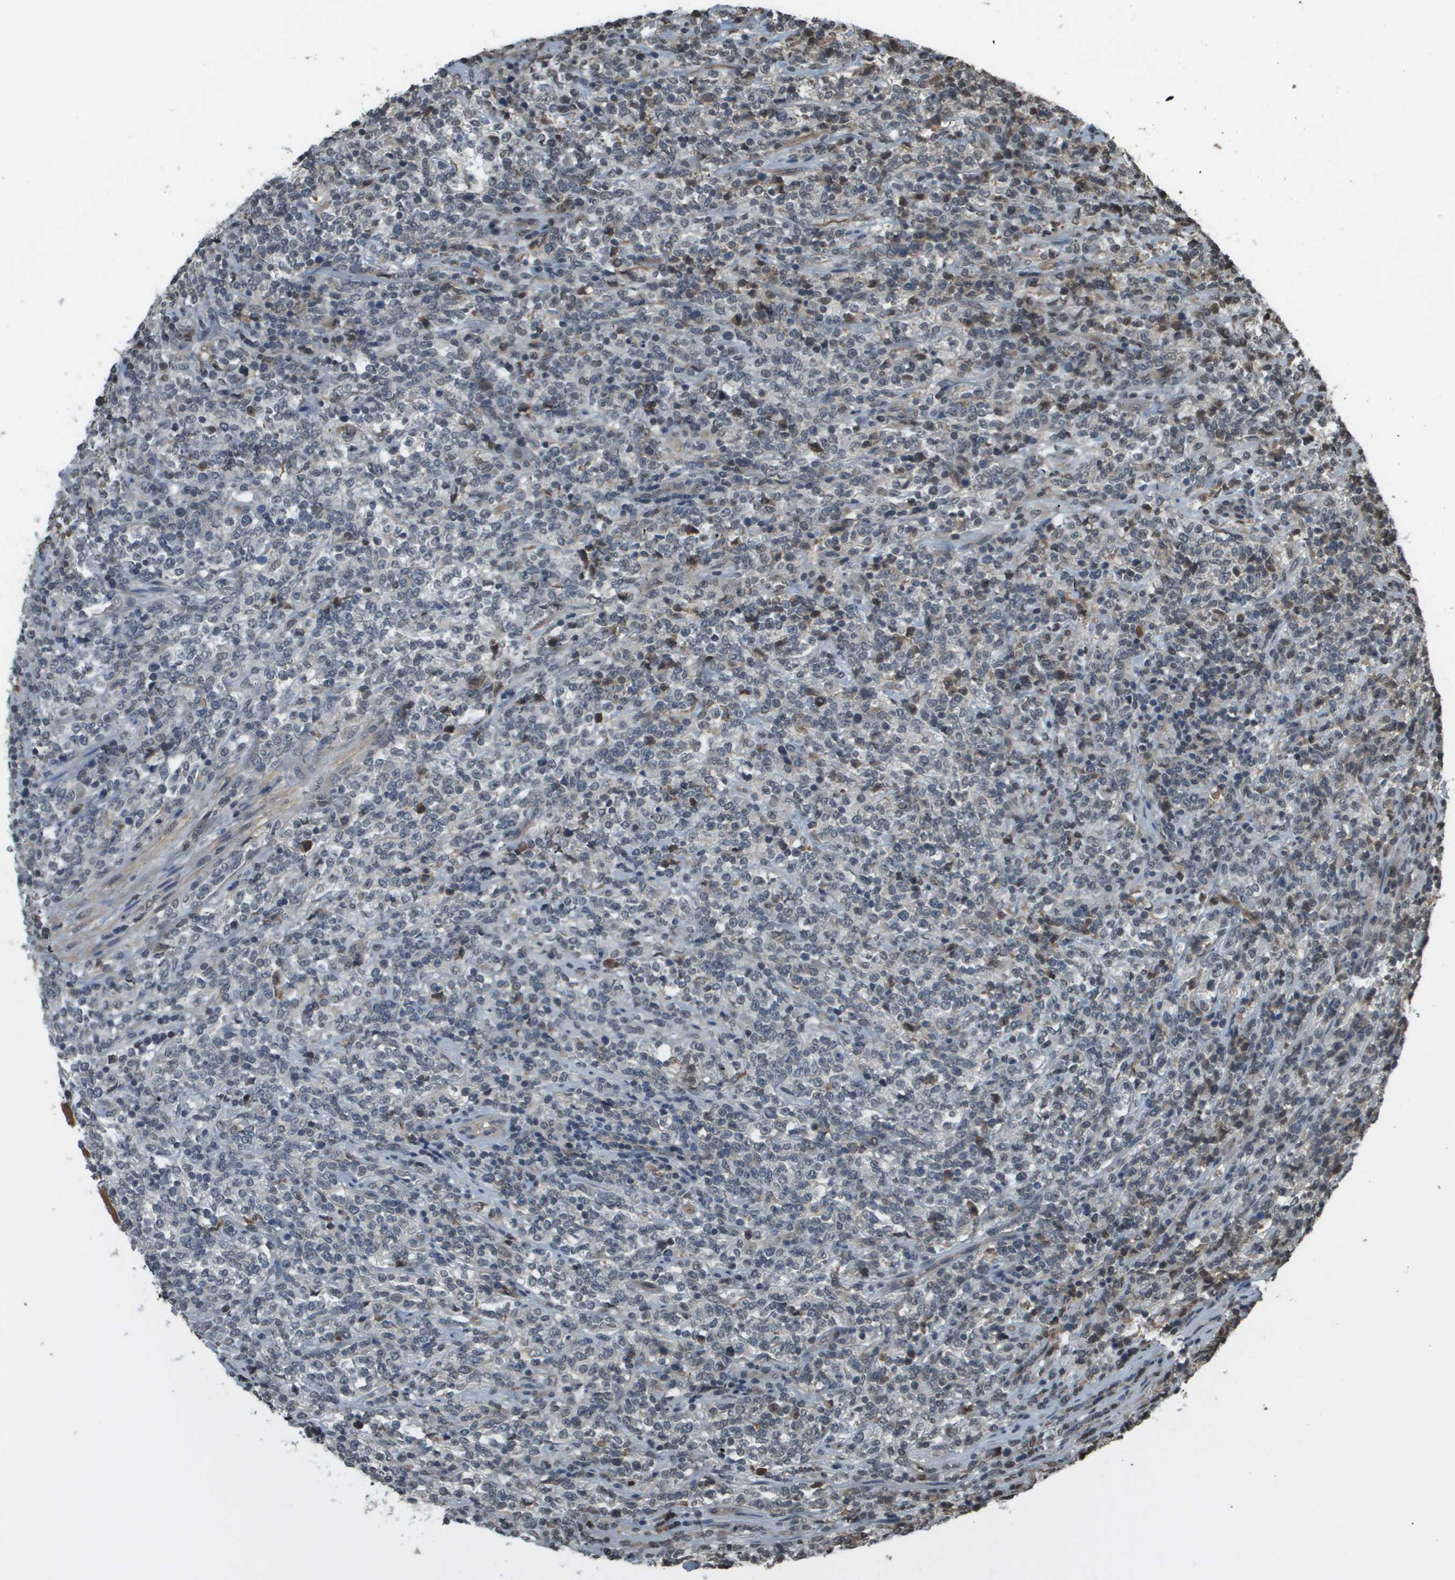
{"staining": {"intensity": "negative", "quantity": "none", "location": "none"}, "tissue": "lymphoma", "cell_type": "Tumor cells", "image_type": "cancer", "snomed": [{"axis": "morphology", "description": "Malignant lymphoma, non-Hodgkin's type, High grade"}, {"axis": "topography", "description": "Soft tissue"}], "caption": "Tumor cells are negative for brown protein staining in high-grade malignant lymphoma, non-Hodgkin's type. (DAB immunohistochemistry (IHC) visualized using brightfield microscopy, high magnification).", "gene": "NDRG2", "patient": {"sex": "male", "age": 18}}